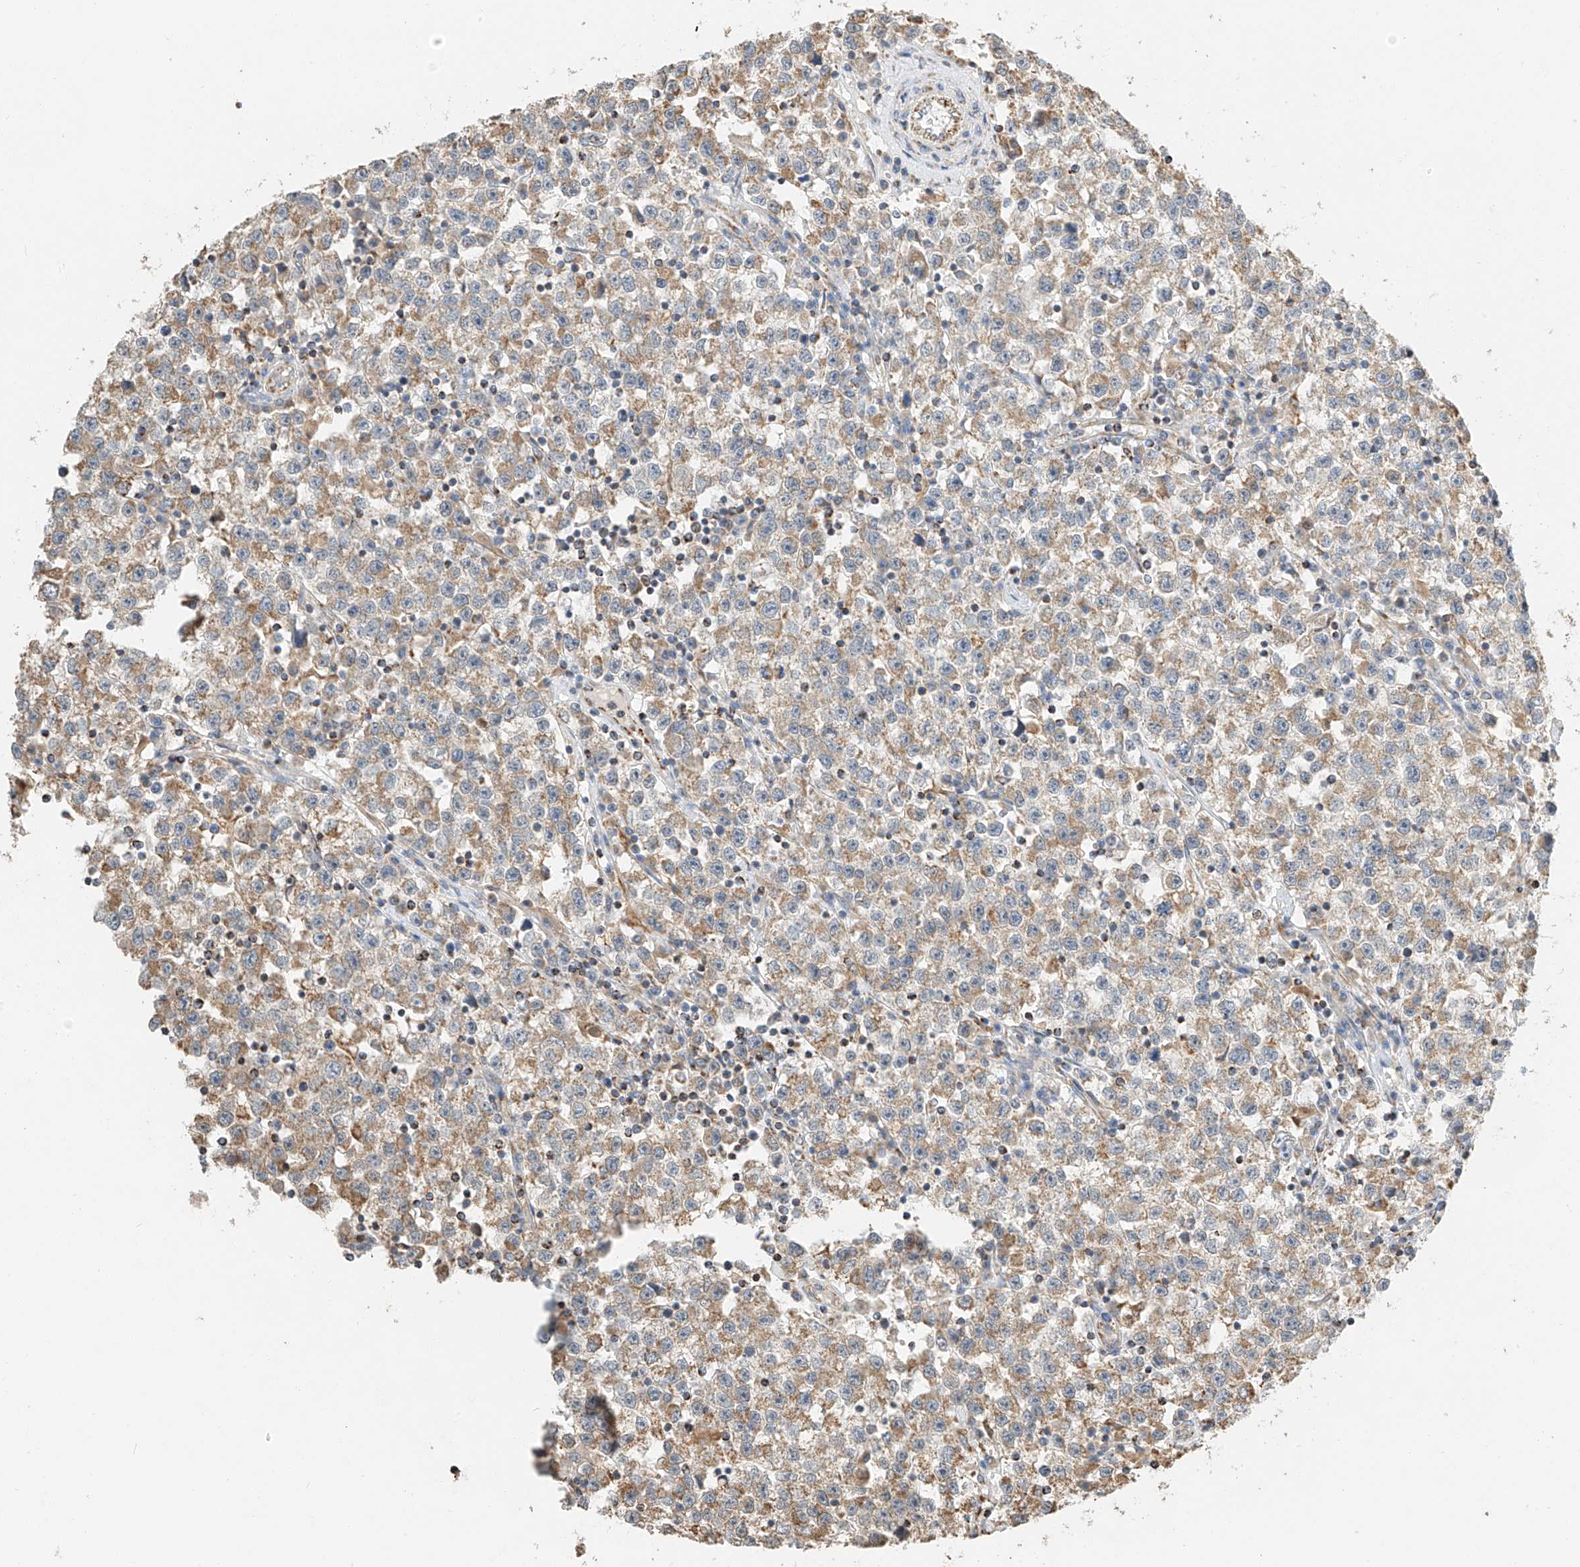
{"staining": {"intensity": "weak", "quantity": ">75%", "location": "cytoplasmic/membranous"}, "tissue": "testis cancer", "cell_type": "Tumor cells", "image_type": "cancer", "snomed": [{"axis": "morphology", "description": "Seminoma, NOS"}, {"axis": "topography", "description": "Testis"}], "caption": "Immunohistochemical staining of testis cancer (seminoma) displays low levels of weak cytoplasmic/membranous staining in approximately >75% of tumor cells. Immunohistochemistry (ihc) stains the protein of interest in brown and the nuclei are stained blue.", "gene": "YIPF7", "patient": {"sex": "male", "age": 22}}